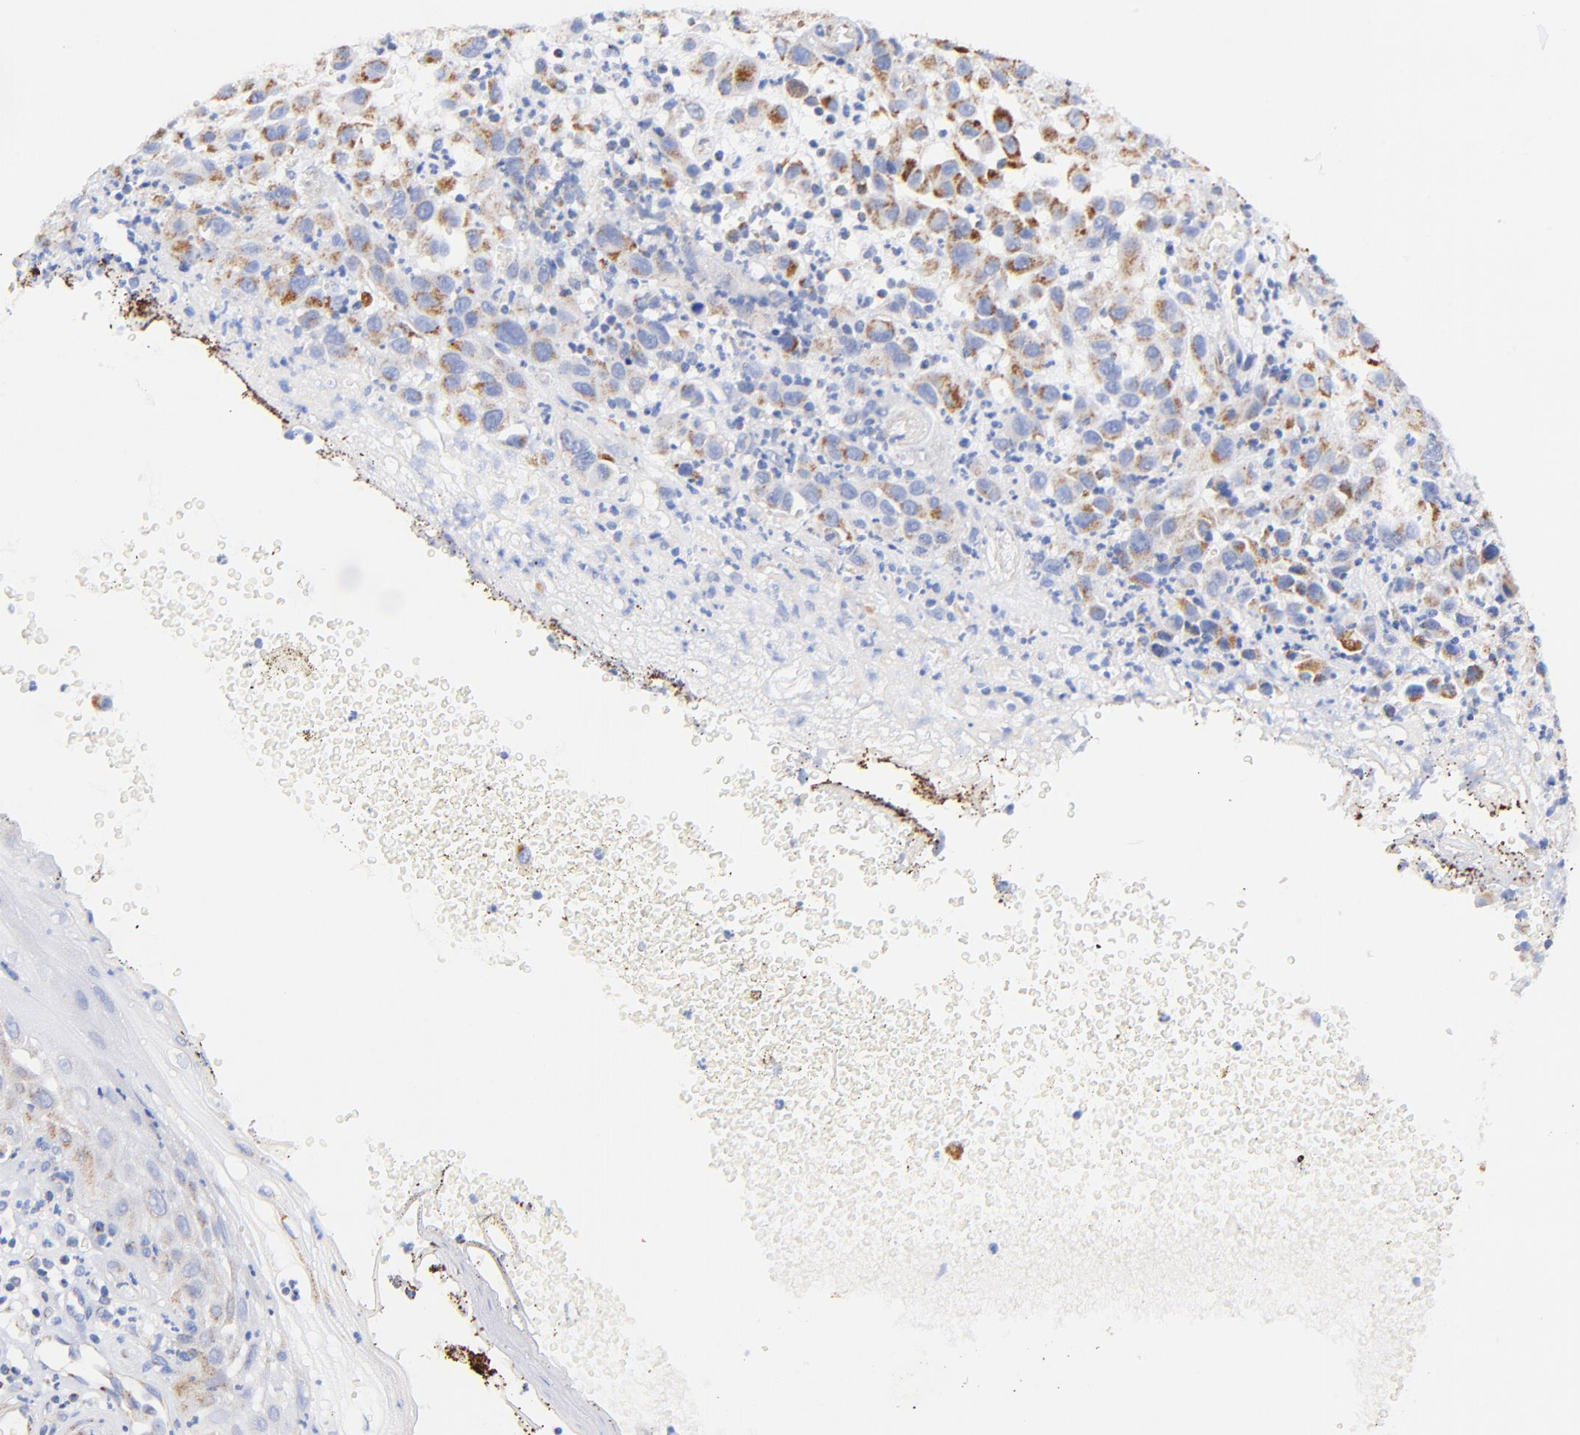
{"staining": {"intensity": "moderate", "quantity": ">75%", "location": "cytoplasmic/membranous"}, "tissue": "melanoma", "cell_type": "Tumor cells", "image_type": "cancer", "snomed": [{"axis": "morphology", "description": "Malignant melanoma, NOS"}, {"axis": "topography", "description": "Skin"}], "caption": "High-magnification brightfield microscopy of malignant melanoma stained with DAB (brown) and counterstained with hematoxylin (blue). tumor cells exhibit moderate cytoplasmic/membranous positivity is identified in approximately>75% of cells.", "gene": "ATP5F1D", "patient": {"sex": "female", "age": 21}}